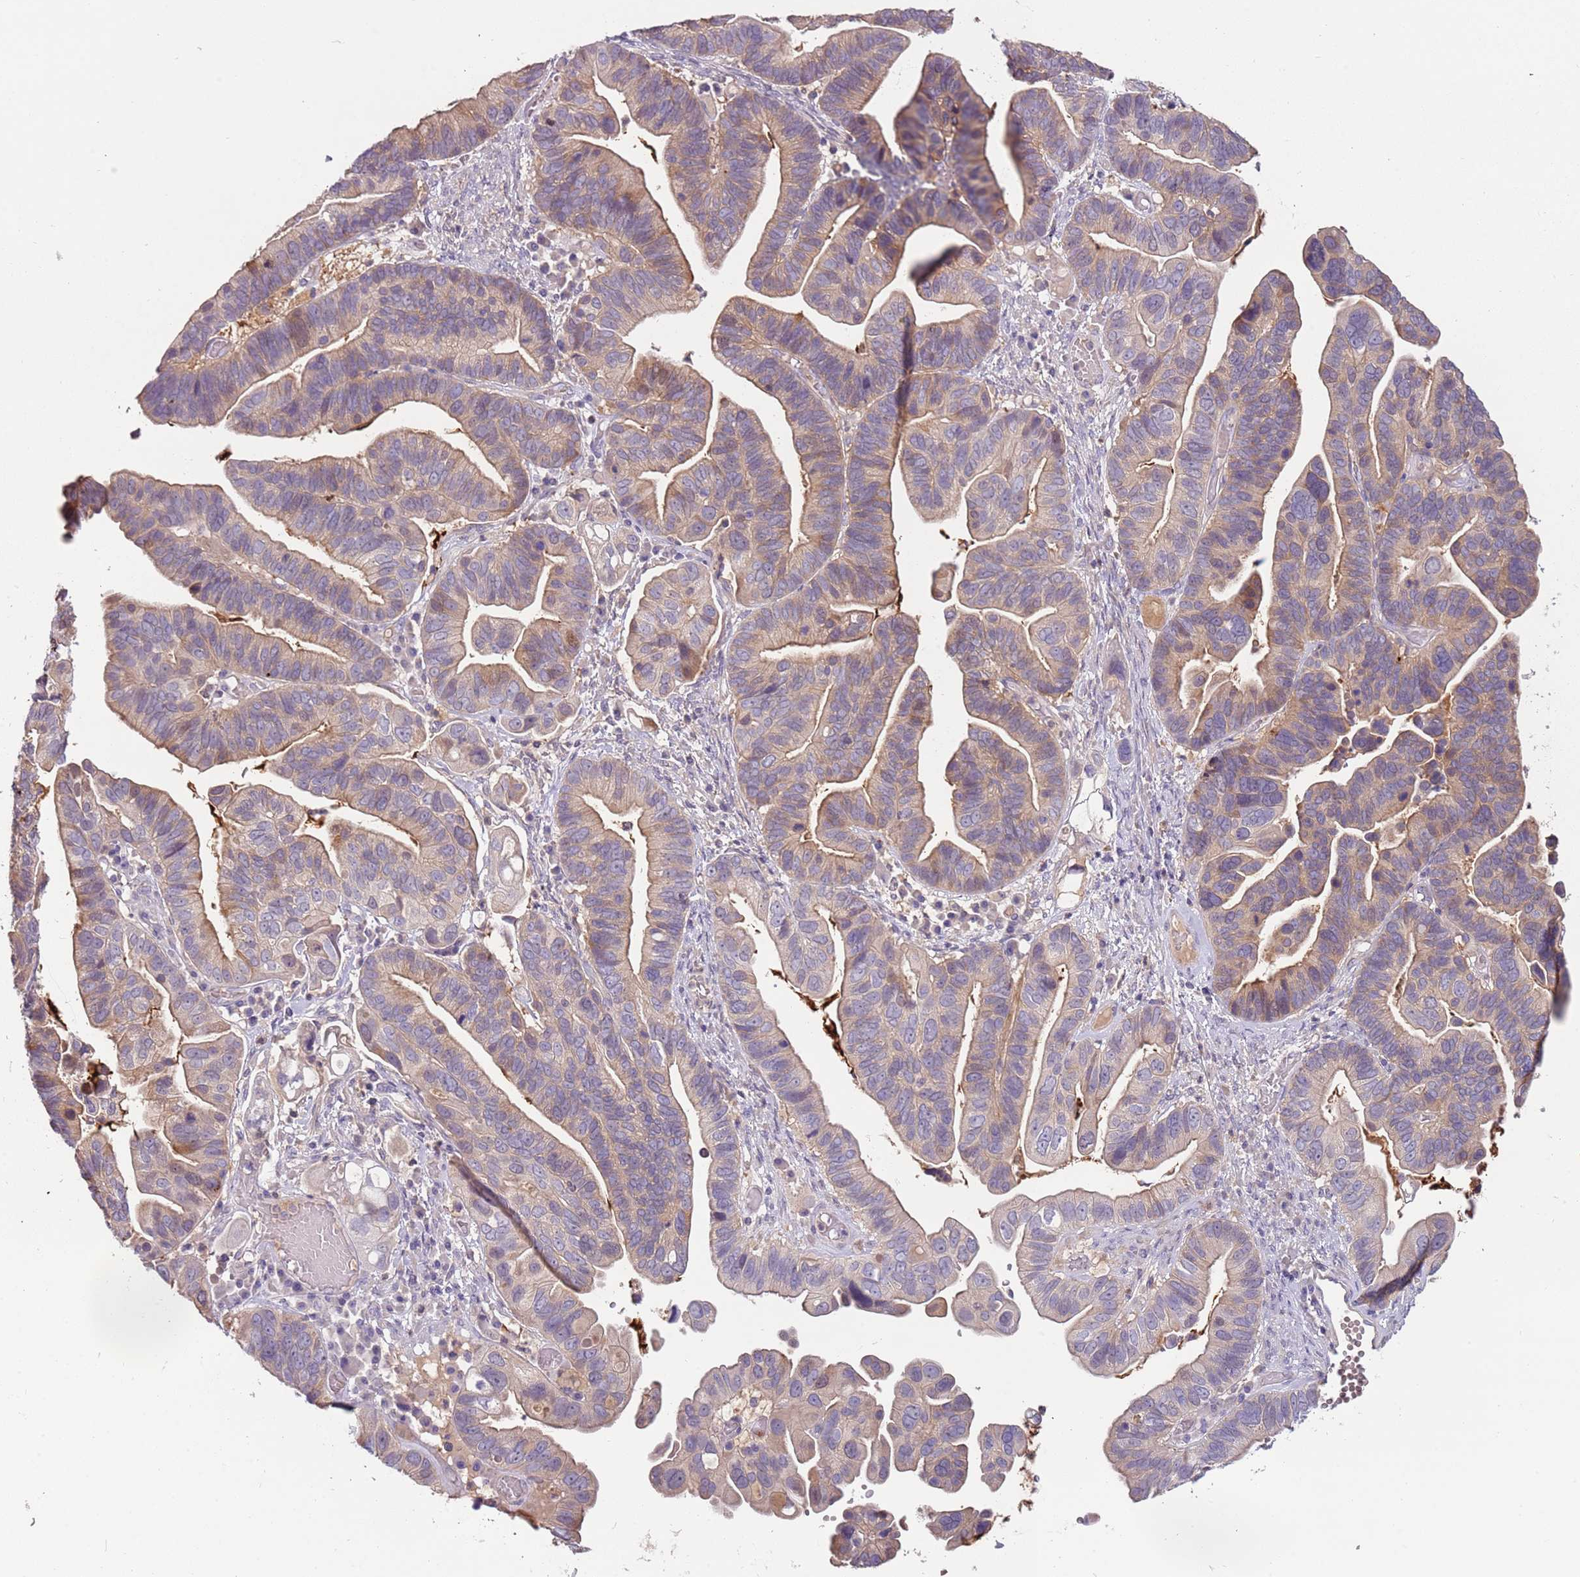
{"staining": {"intensity": "moderate", "quantity": ">75%", "location": "cytoplasmic/membranous"}, "tissue": "ovarian cancer", "cell_type": "Tumor cells", "image_type": "cancer", "snomed": [{"axis": "morphology", "description": "Cystadenocarcinoma, serous, NOS"}, {"axis": "topography", "description": "Ovary"}], "caption": "An image showing moderate cytoplasmic/membranous positivity in about >75% of tumor cells in ovarian cancer (serous cystadenocarcinoma), as visualized by brown immunohistochemical staining.", "gene": "ARHGAP5", "patient": {"sex": "female", "age": 56}}